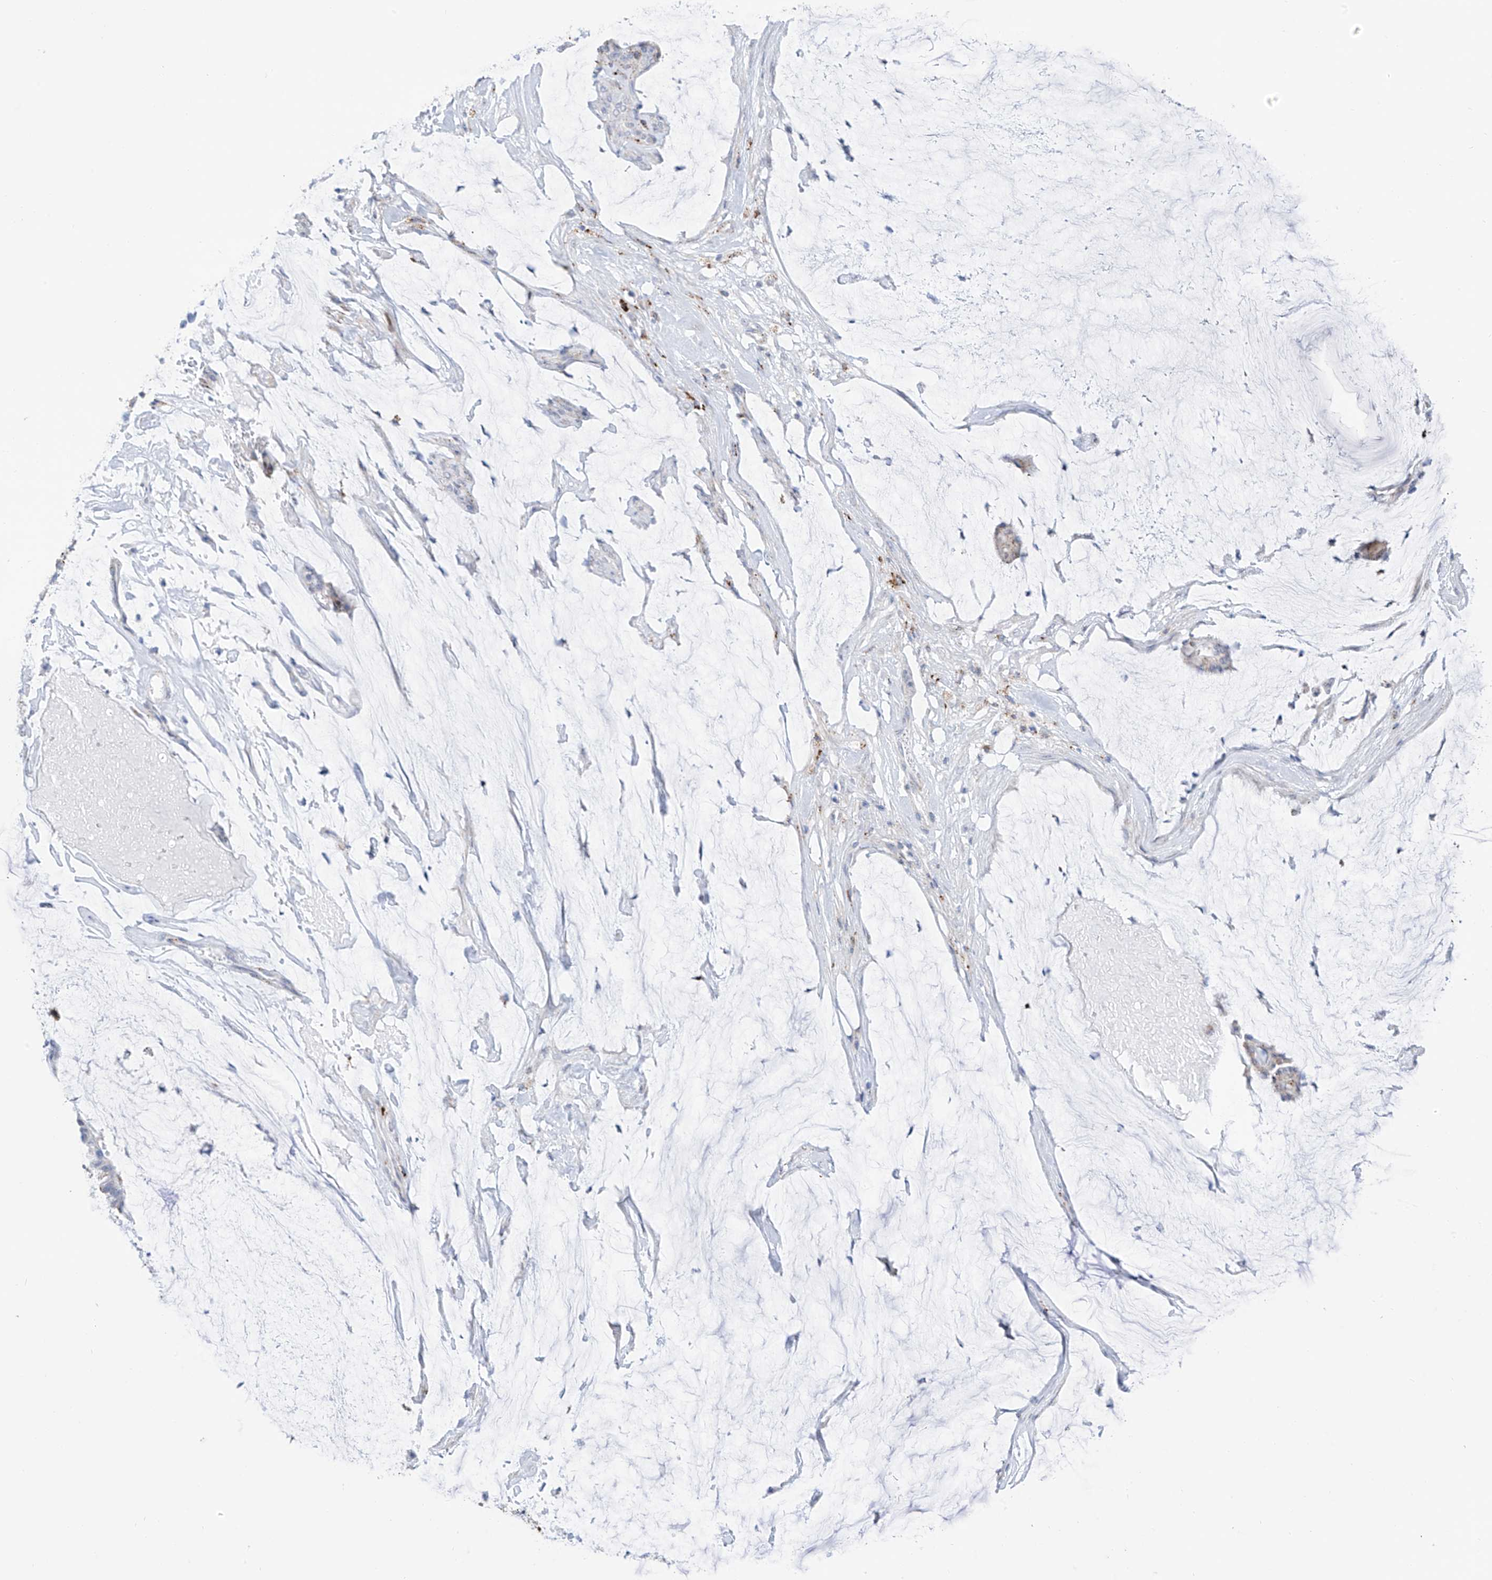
{"staining": {"intensity": "negative", "quantity": "none", "location": "none"}, "tissue": "ovarian cancer", "cell_type": "Tumor cells", "image_type": "cancer", "snomed": [{"axis": "morphology", "description": "Cystadenocarcinoma, mucinous, NOS"}, {"axis": "topography", "description": "Ovary"}], "caption": "This image is of ovarian cancer (mucinous cystadenocarcinoma) stained with immunohistochemistry (IHC) to label a protein in brown with the nuclei are counter-stained blue. There is no expression in tumor cells.", "gene": "PSPH", "patient": {"sex": "female", "age": 39}}